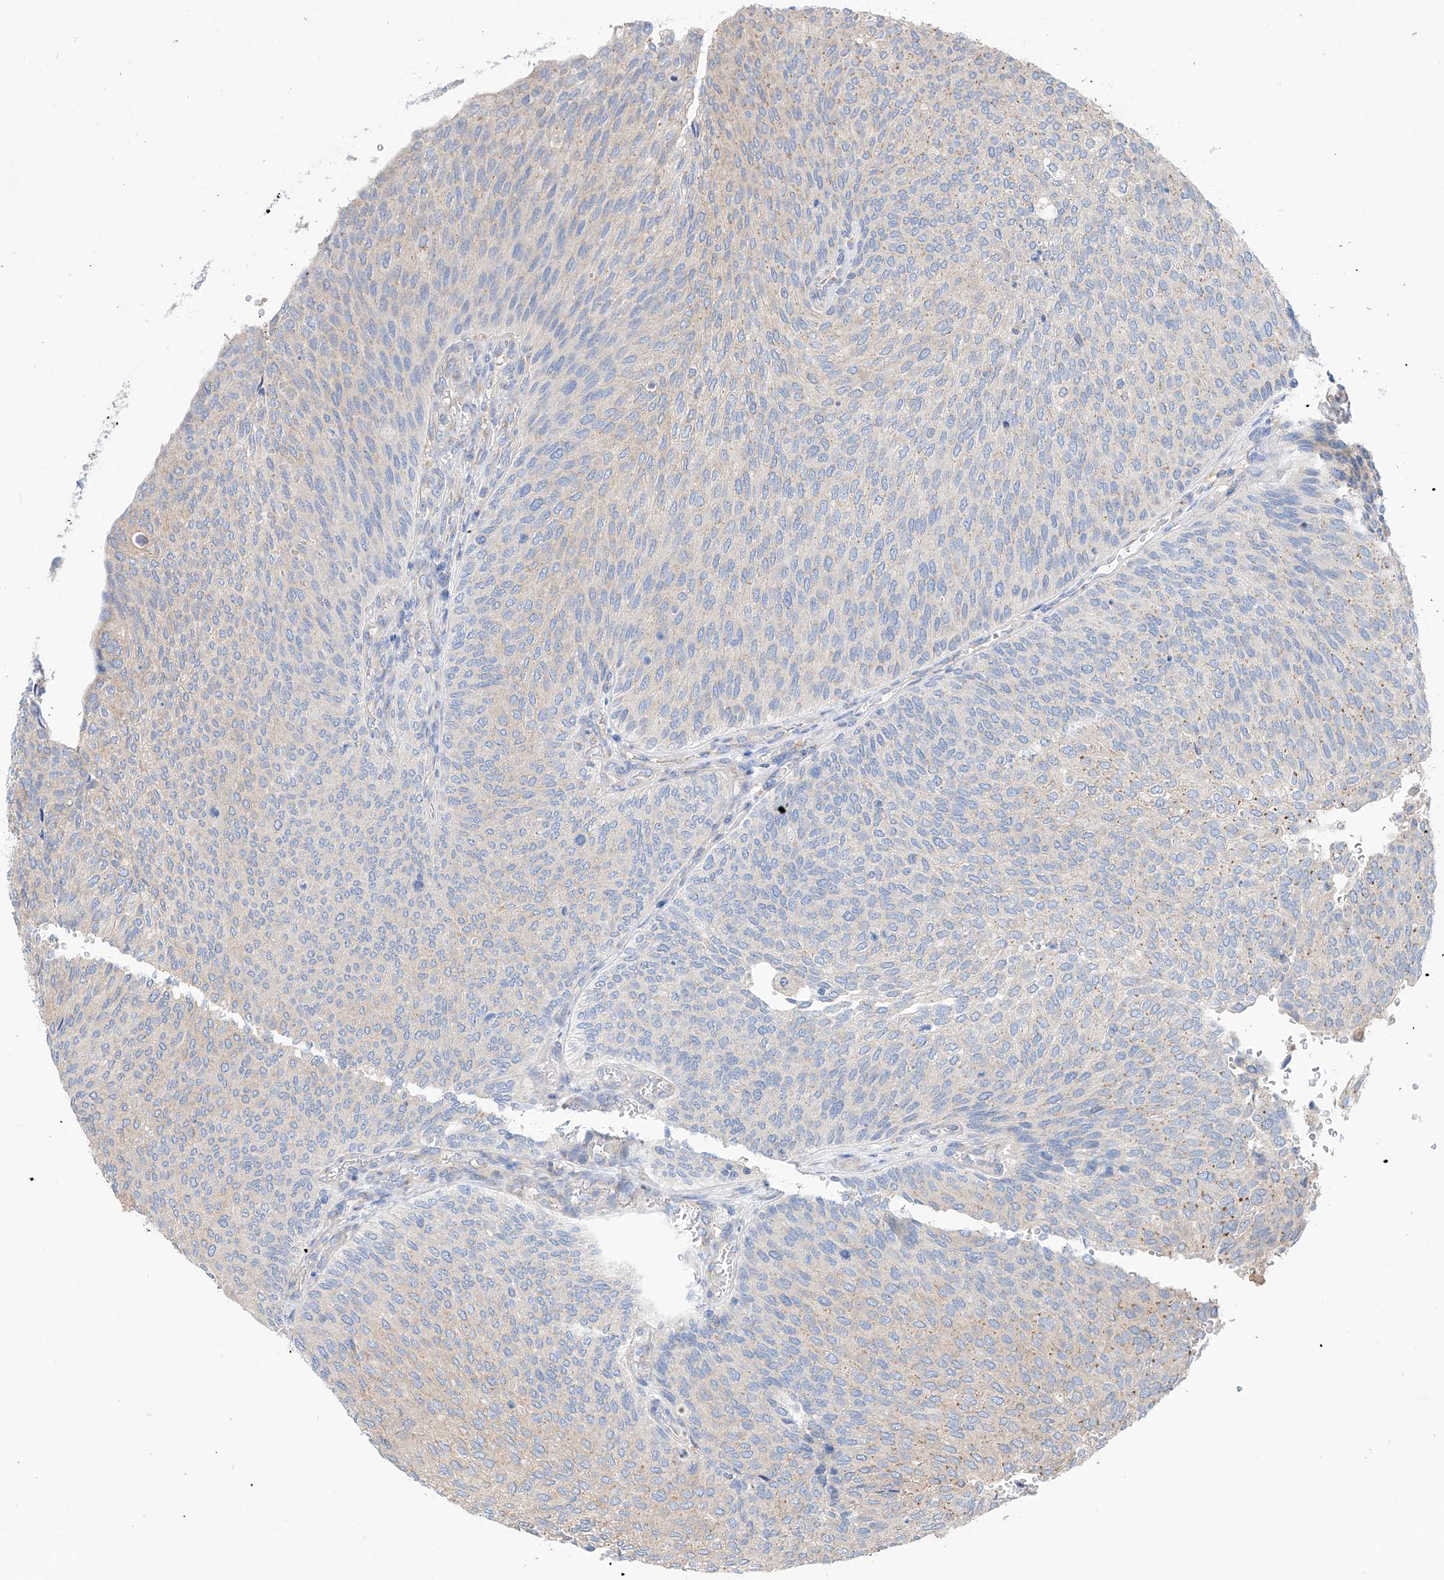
{"staining": {"intensity": "weak", "quantity": "<25%", "location": "cytoplasmic/membranous"}, "tissue": "urothelial cancer", "cell_type": "Tumor cells", "image_type": "cancer", "snomed": [{"axis": "morphology", "description": "Urothelial carcinoma, Low grade"}, {"axis": "topography", "description": "Urinary bladder"}], "caption": "IHC of human urothelial cancer displays no expression in tumor cells.", "gene": "SLC22A7", "patient": {"sex": "female", "age": 79}}